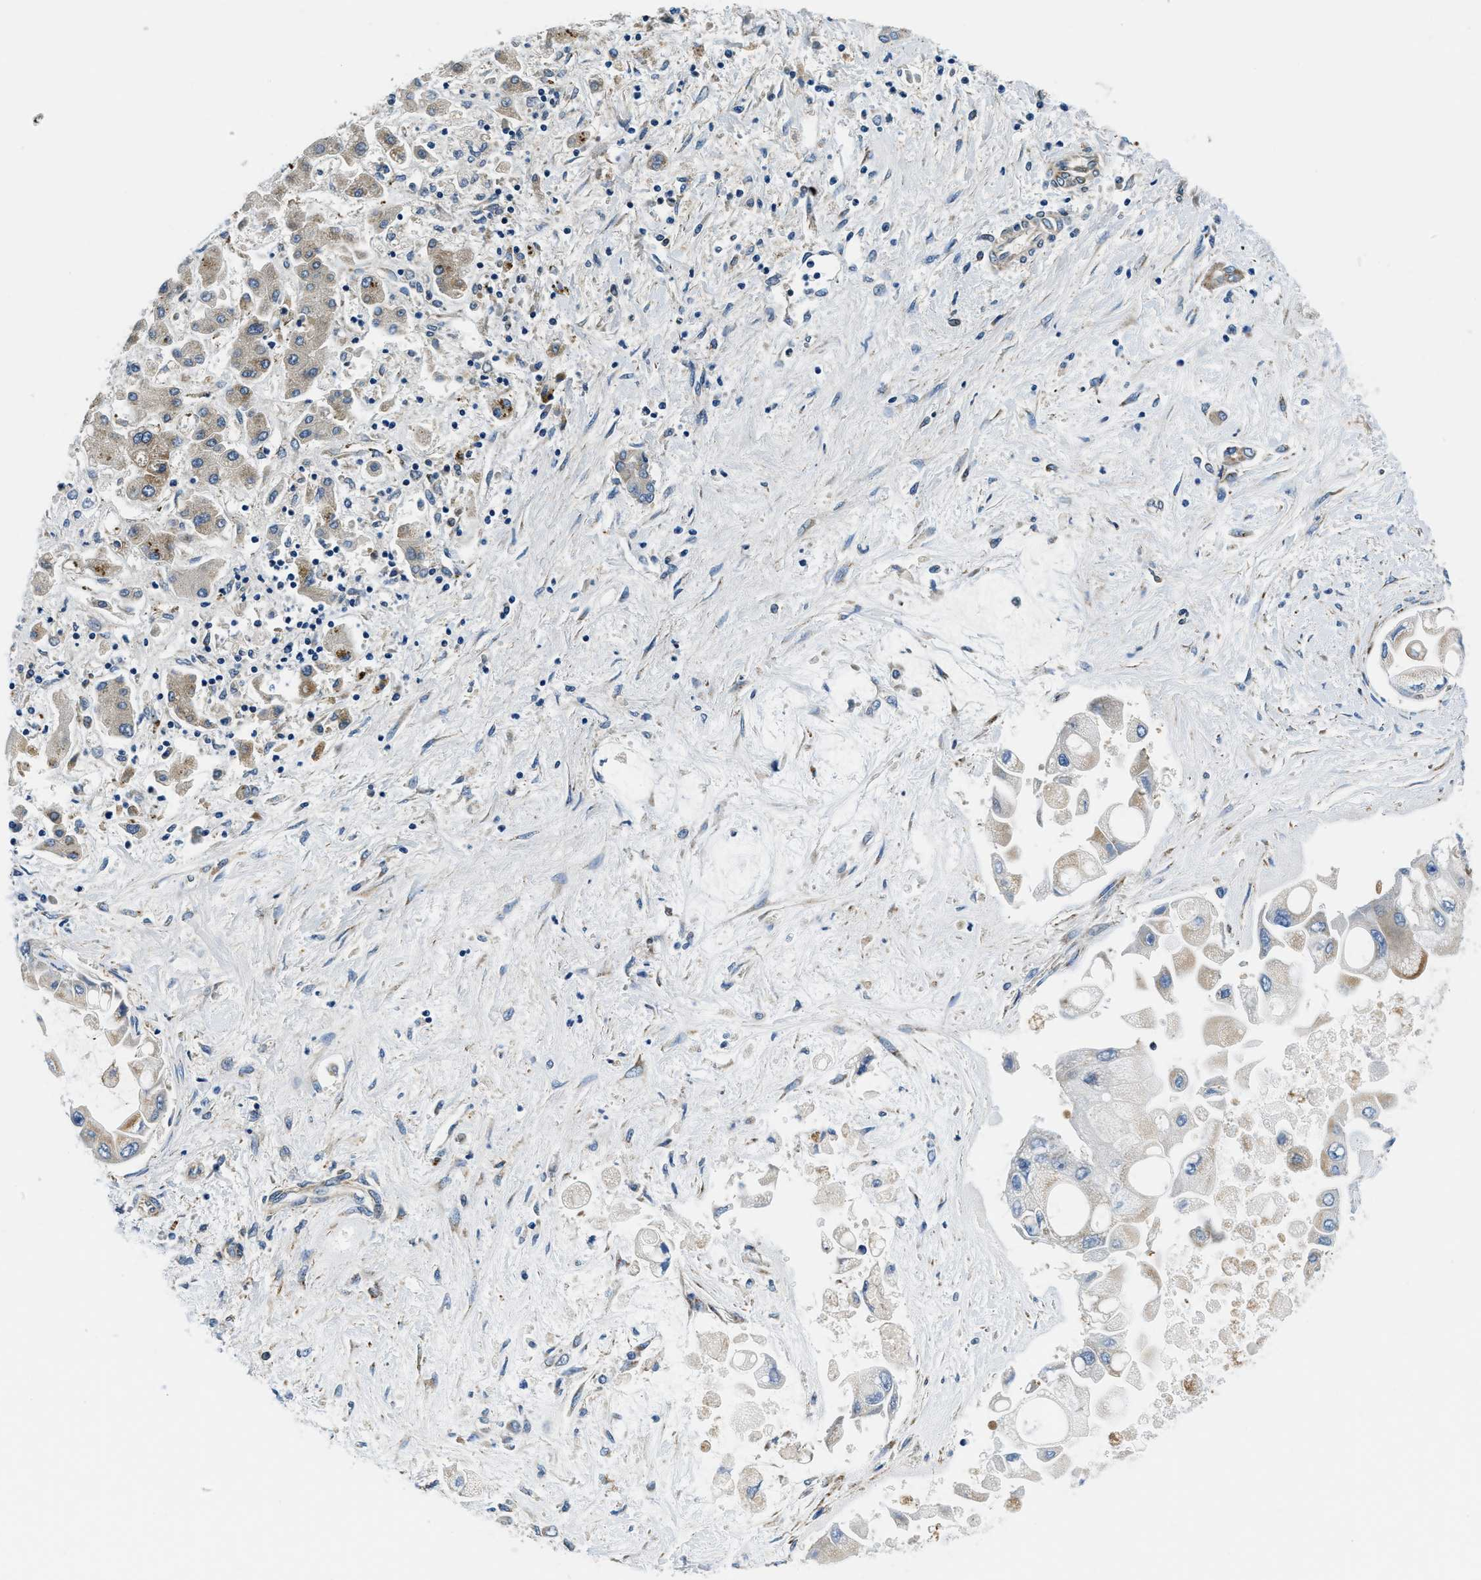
{"staining": {"intensity": "negative", "quantity": "none", "location": "none"}, "tissue": "liver cancer", "cell_type": "Tumor cells", "image_type": "cancer", "snomed": [{"axis": "morphology", "description": "Cholangiocarcinoma"}, {"axis": "topography", "description": "Liver"}], "caption": "This is an immunohistochemistry image of liver cholangiocarcinoma. There is no expression in tumor cells.", "gene": "SAMD4B", "patient": {"sex": "male", "age": 50}}